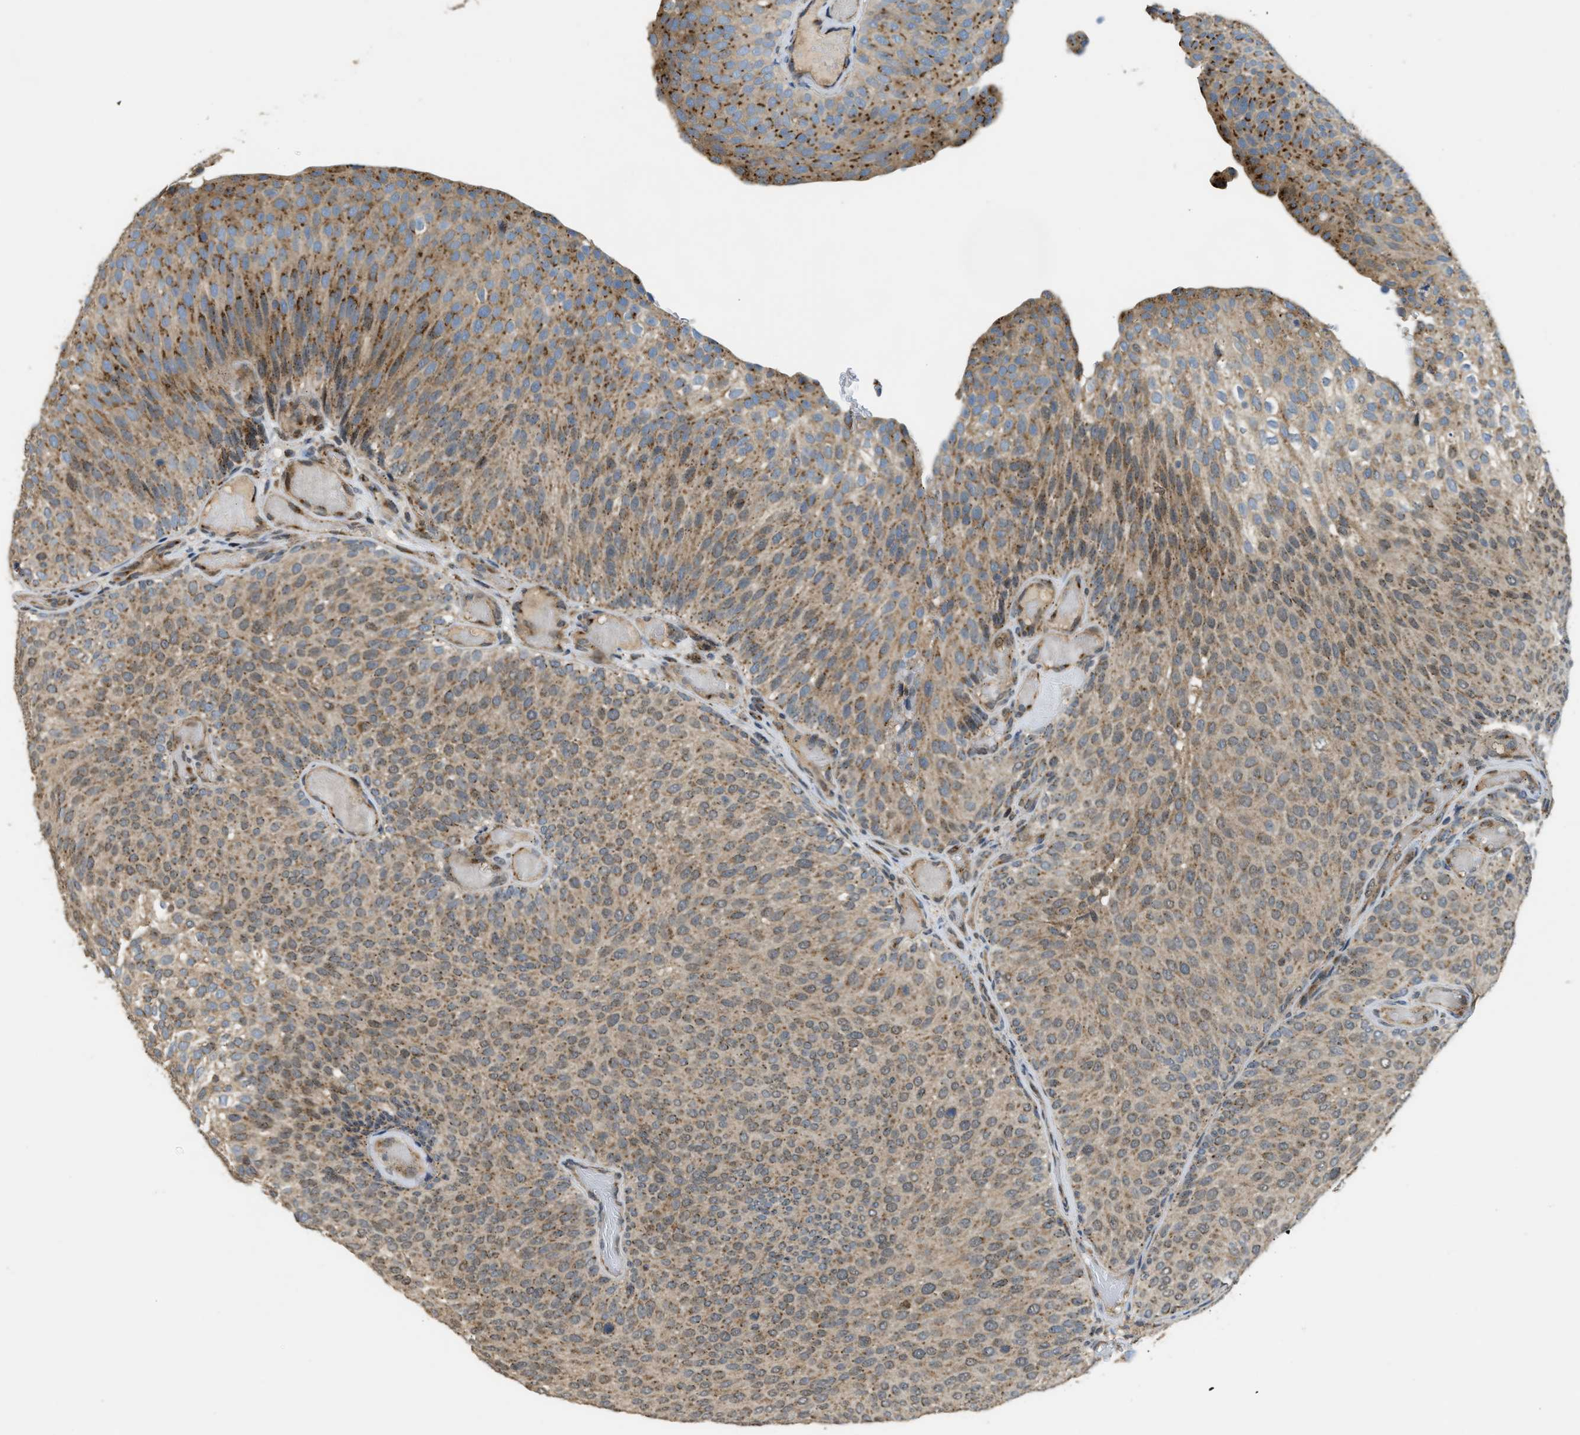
{"staining": {"intensity": "moderate", "quantity": ">75%", "location": "cytoplasmic/membranous"}, "tissue": "urothelial cancer", "cell_type": "Tumor cells", "image_type": "cancer", "snomed": [{"axis": "morphology", "description": "Urothelial carcinoma, Low grade"}, {"axis": "topography", "description": "Urinary bladder"}], "caption": "An image of human urothelial carcinoma (low-grade) stained for a protein reveals moderate cytoplasmic/membranous brown staining in tumor cells. (IHC, brightfield microscopy, high magnification).", "gene": "IPO7", "patient": {"sex": "male", "age": 78}}